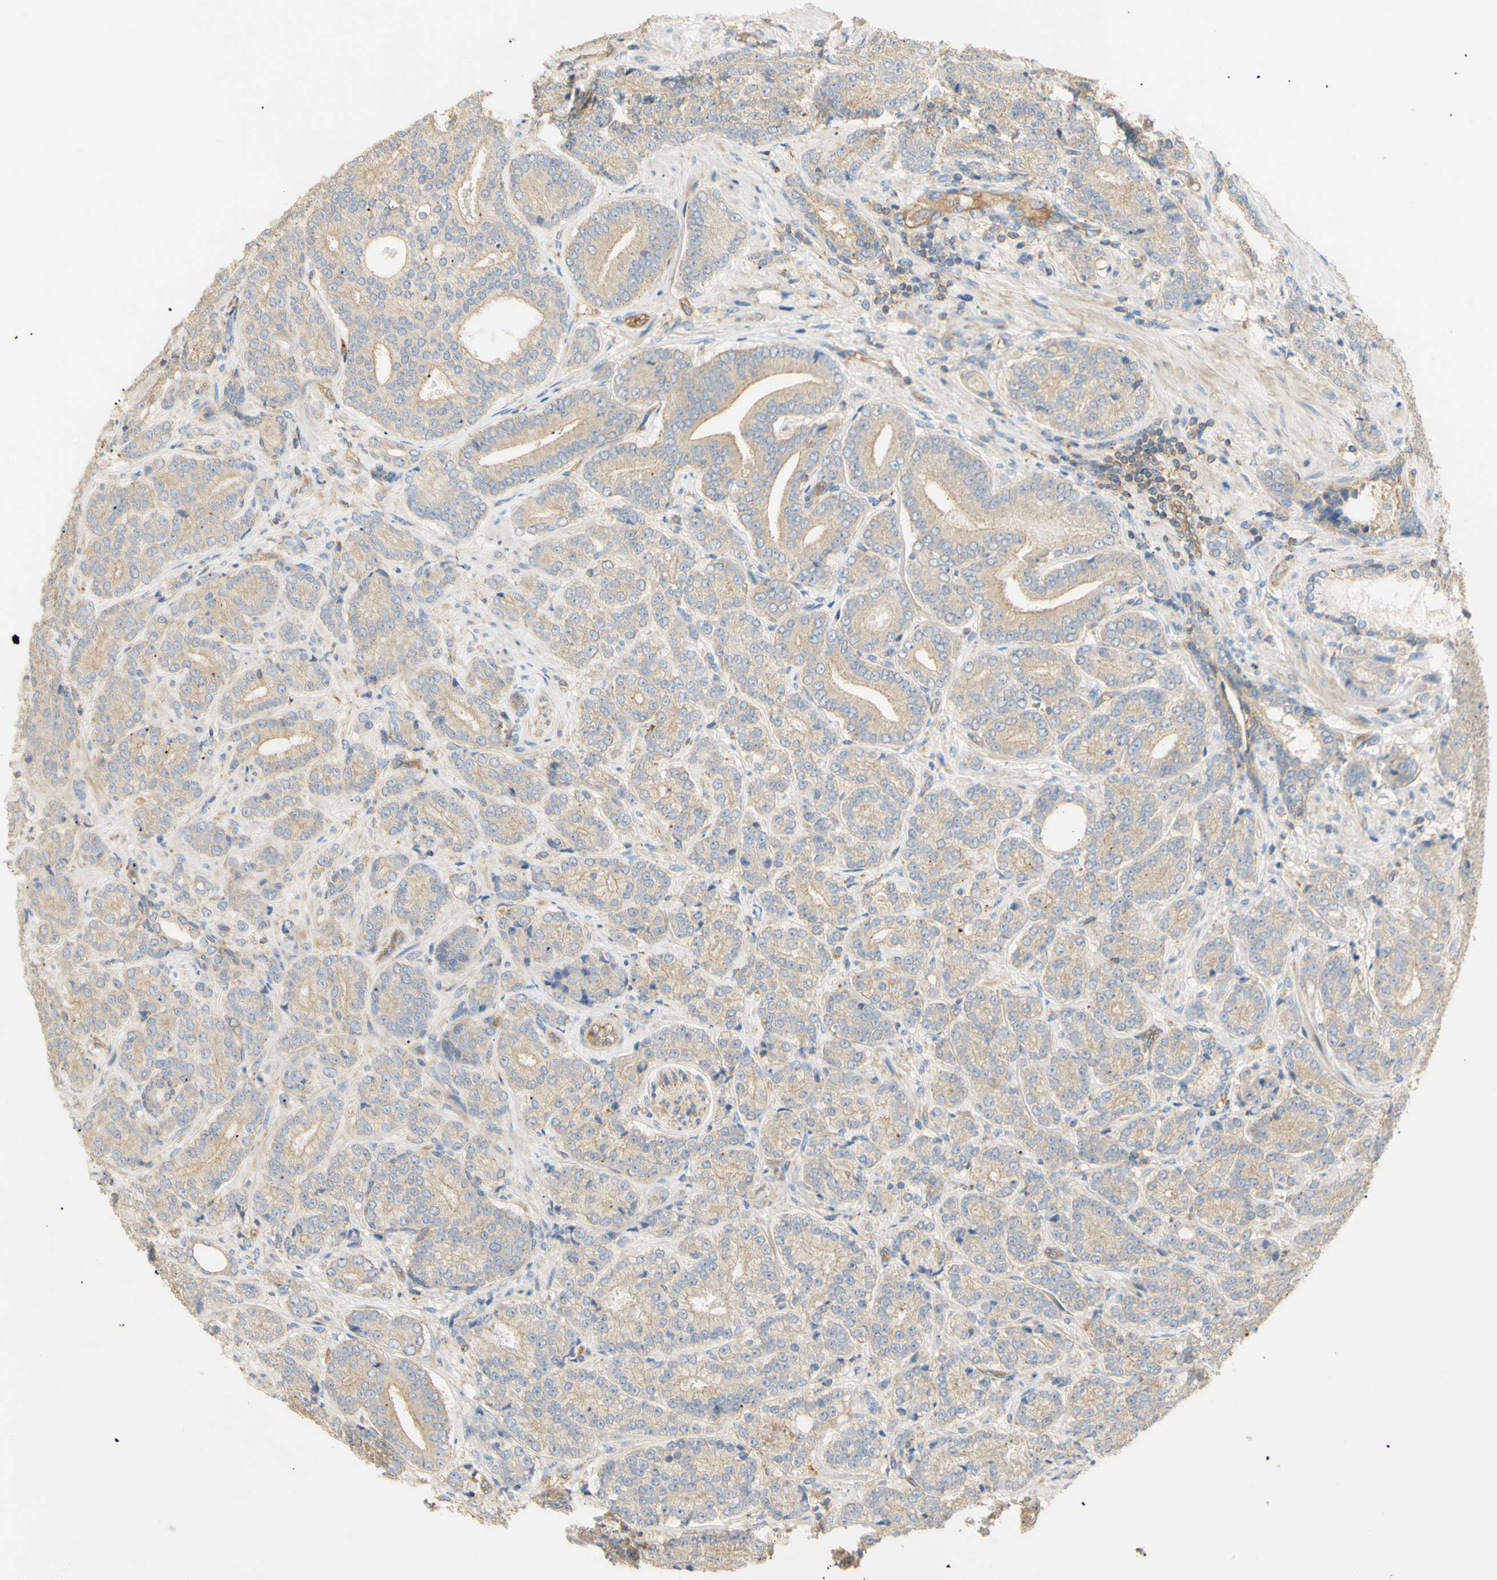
{"staining": {"intensity": "weak", "quantity": "25%-75%", "location": "cytoplasmic/membranous"}, "tissue": "prostate cancer", "cell_type": "Tumor cells", "image_type": "cancer", "snomed": [{"axis": "morphology", "description": "Adenocarcinoma, High grade"}, {"axis": "topography", "description": "Prostate"}], "caption": "Immunohistochemistry (IHC) image of neoplastic tissue: human adenocarcinoma (high-grade) (prostate) stained using IHC exhibits low levels of weak protein expression localized specifically in the cytoplasmic/membranous of tumor cells, appearing as a cytoplasmic/membranous brown color.", "gene": "KCNE4", "patient": {"sex": "male", "age": 61}}